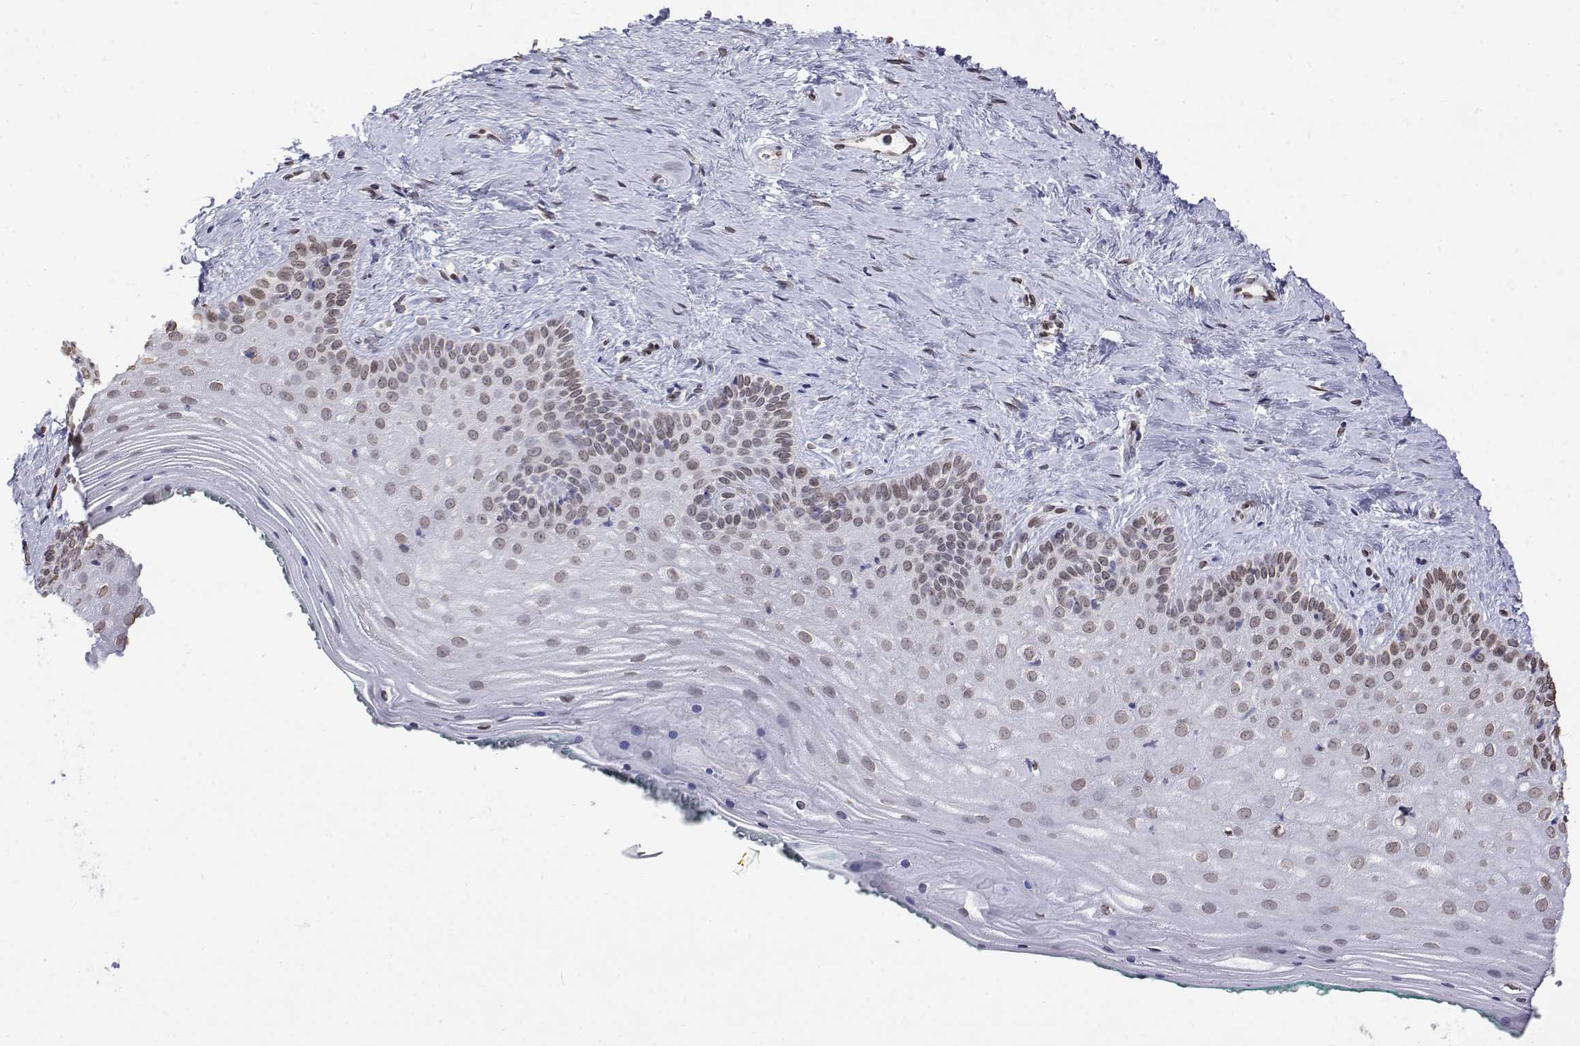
{"staining": {"intensity": "moderate", "quantity": "25%-75%", "location": "nuclear"}, "tissue": "vagina", "cell_type": "Squamous epithelial cells", "image_type": "normal", "snomed": [{"axis": "morphology", "description": "Normal tissue, NOS"}, {"axis": "topography", "description": "Vagina"}], "caption": "Human vagina stained for a protein (brown) demonstrates moderate nuclear positive expression in approximately 25%-75% of squamous epithelial cells.", "gene": "ZNF532", "patient": {"sex": "female", "age": 45}}